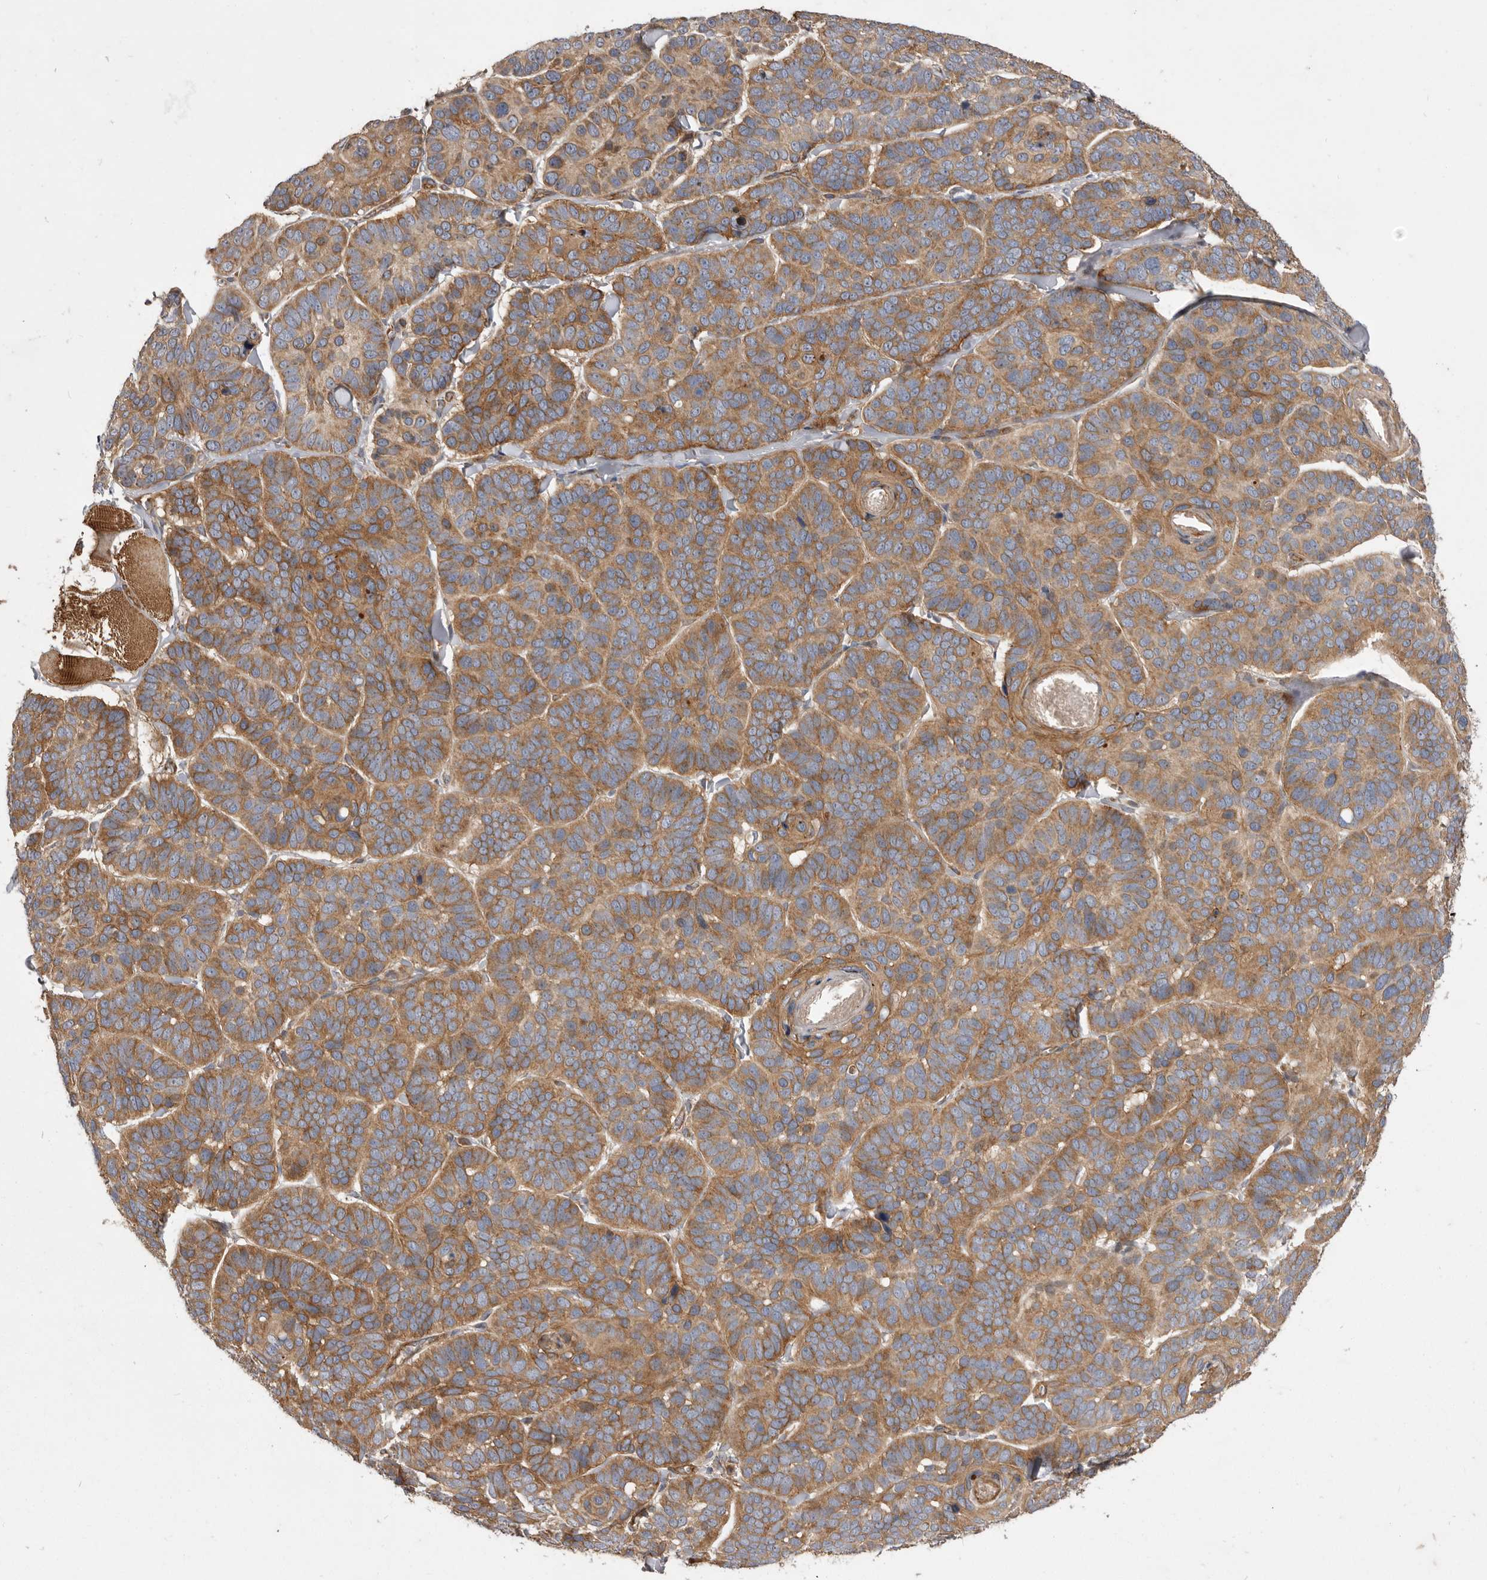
{"staining": {"intensity": "moderate", "quantity": ">75%", "location": "cytoplasmic/membranous"}, "tissue": "skin cancer", "cell_type": "Tumor cells", "image_type": "cancer", "snomed": [{"axis": "morphology", "description": "Basal cell carcinoma"}, {"axis": "topography", "description": "Skin"}], "caption": "Tumor cells demonstrate moderate cytoplasmic/membranous staining in about >75% of cells in skin cancer. The protein is shown in brown color, while the nuclei are stained blue.", "gene": "VPS45", "patient": {"sex": "male", "age": 62}}